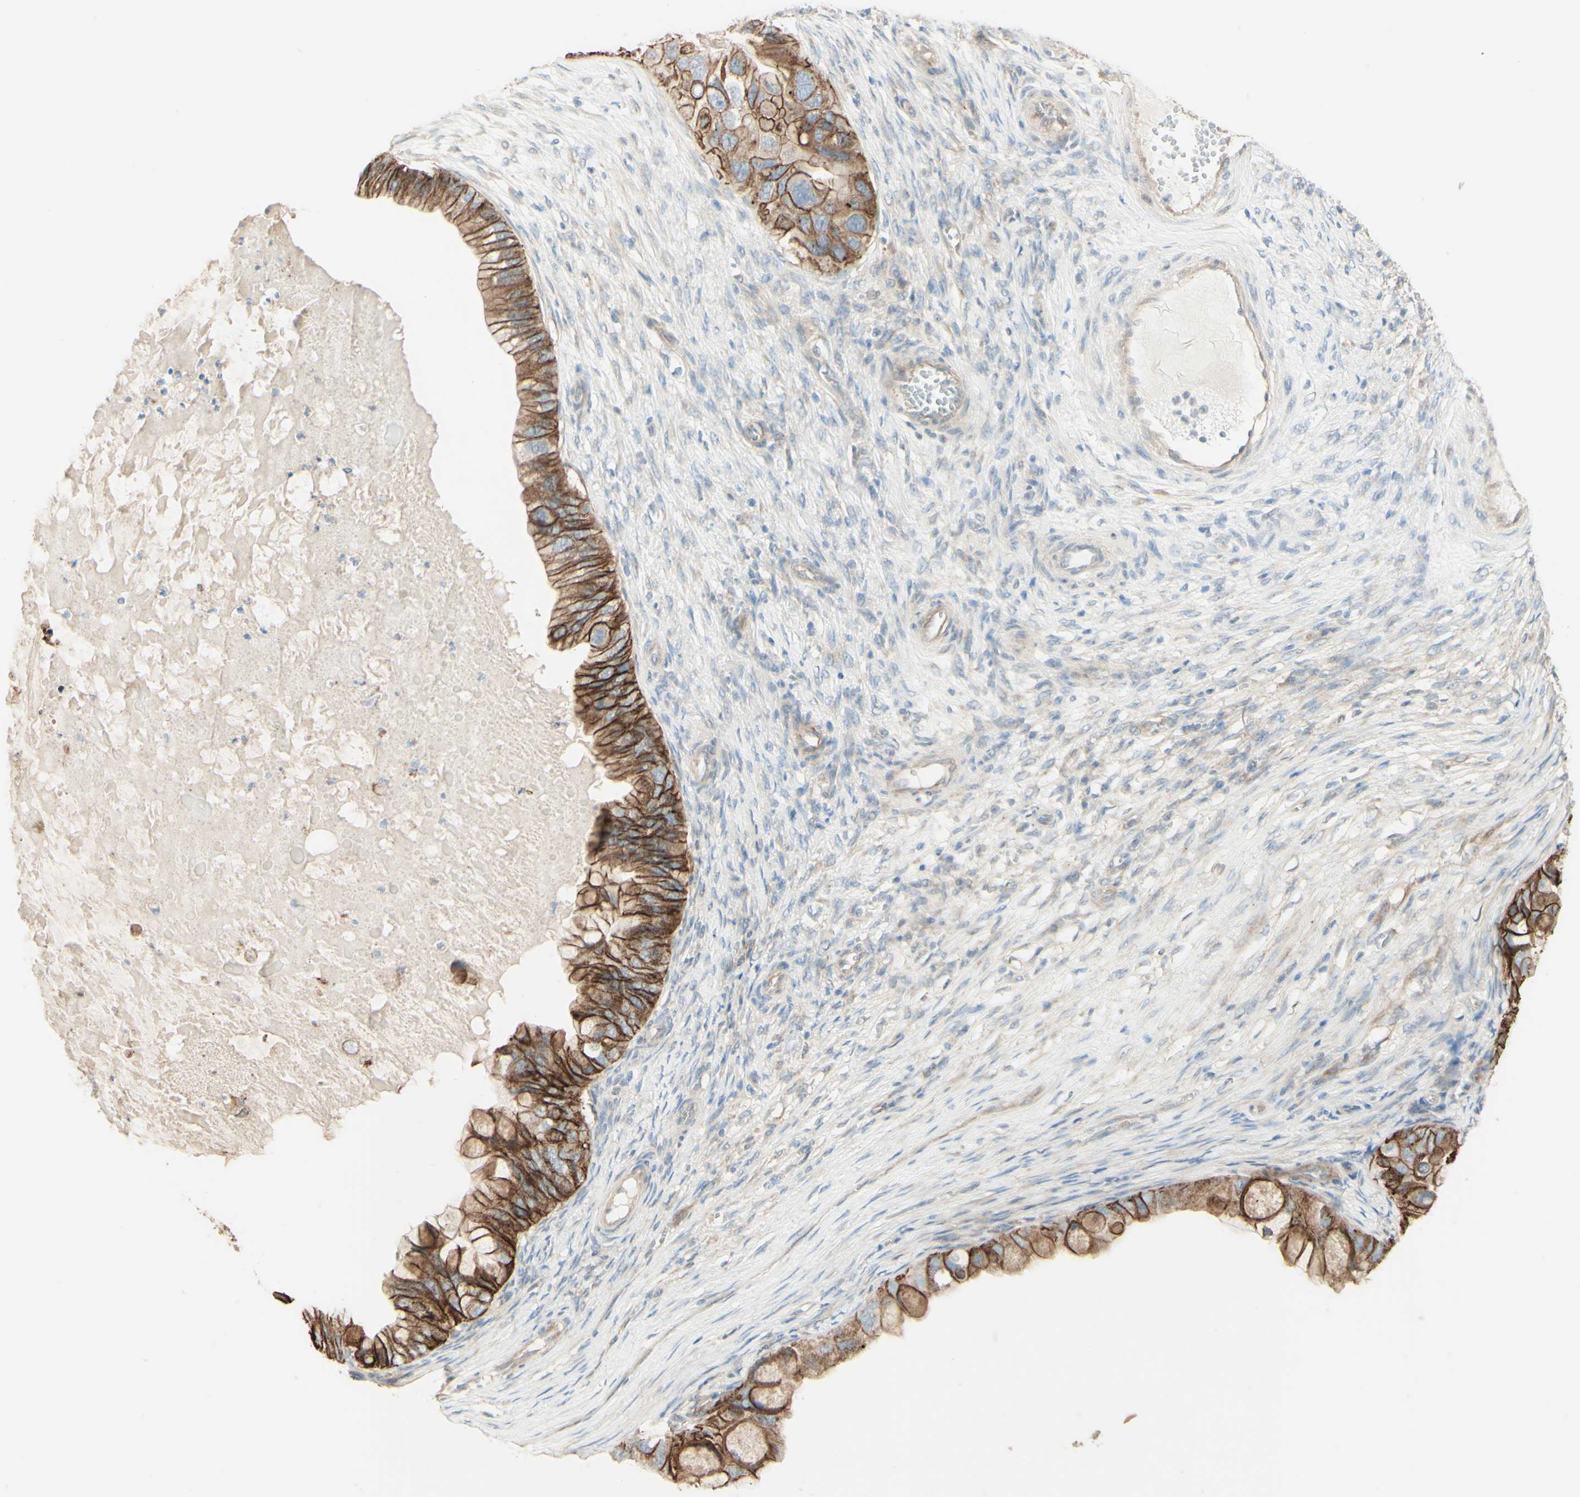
{"staining": {"intensity": "moderate", "quantity": ">75%", "location": "cytoplasmic/membranous"}, "tissue": "ovarian cancer", "cell_type": "Tumor cells", "image_type": "cancer", "snomed": [{"axis": "morphology", "description": "Cystadenocarcinoma, mucinous, NOS"}, {"axis": "topography", "description": "Ovary"}], "caption": "Immunohistochemical staining of ovarian cancer displays medium levels of moderate cytoplasmic/membranous expression in about >75% of tumor cells.", "gene": "RNF149", "patient": {"sex": "female", "age": 80}}